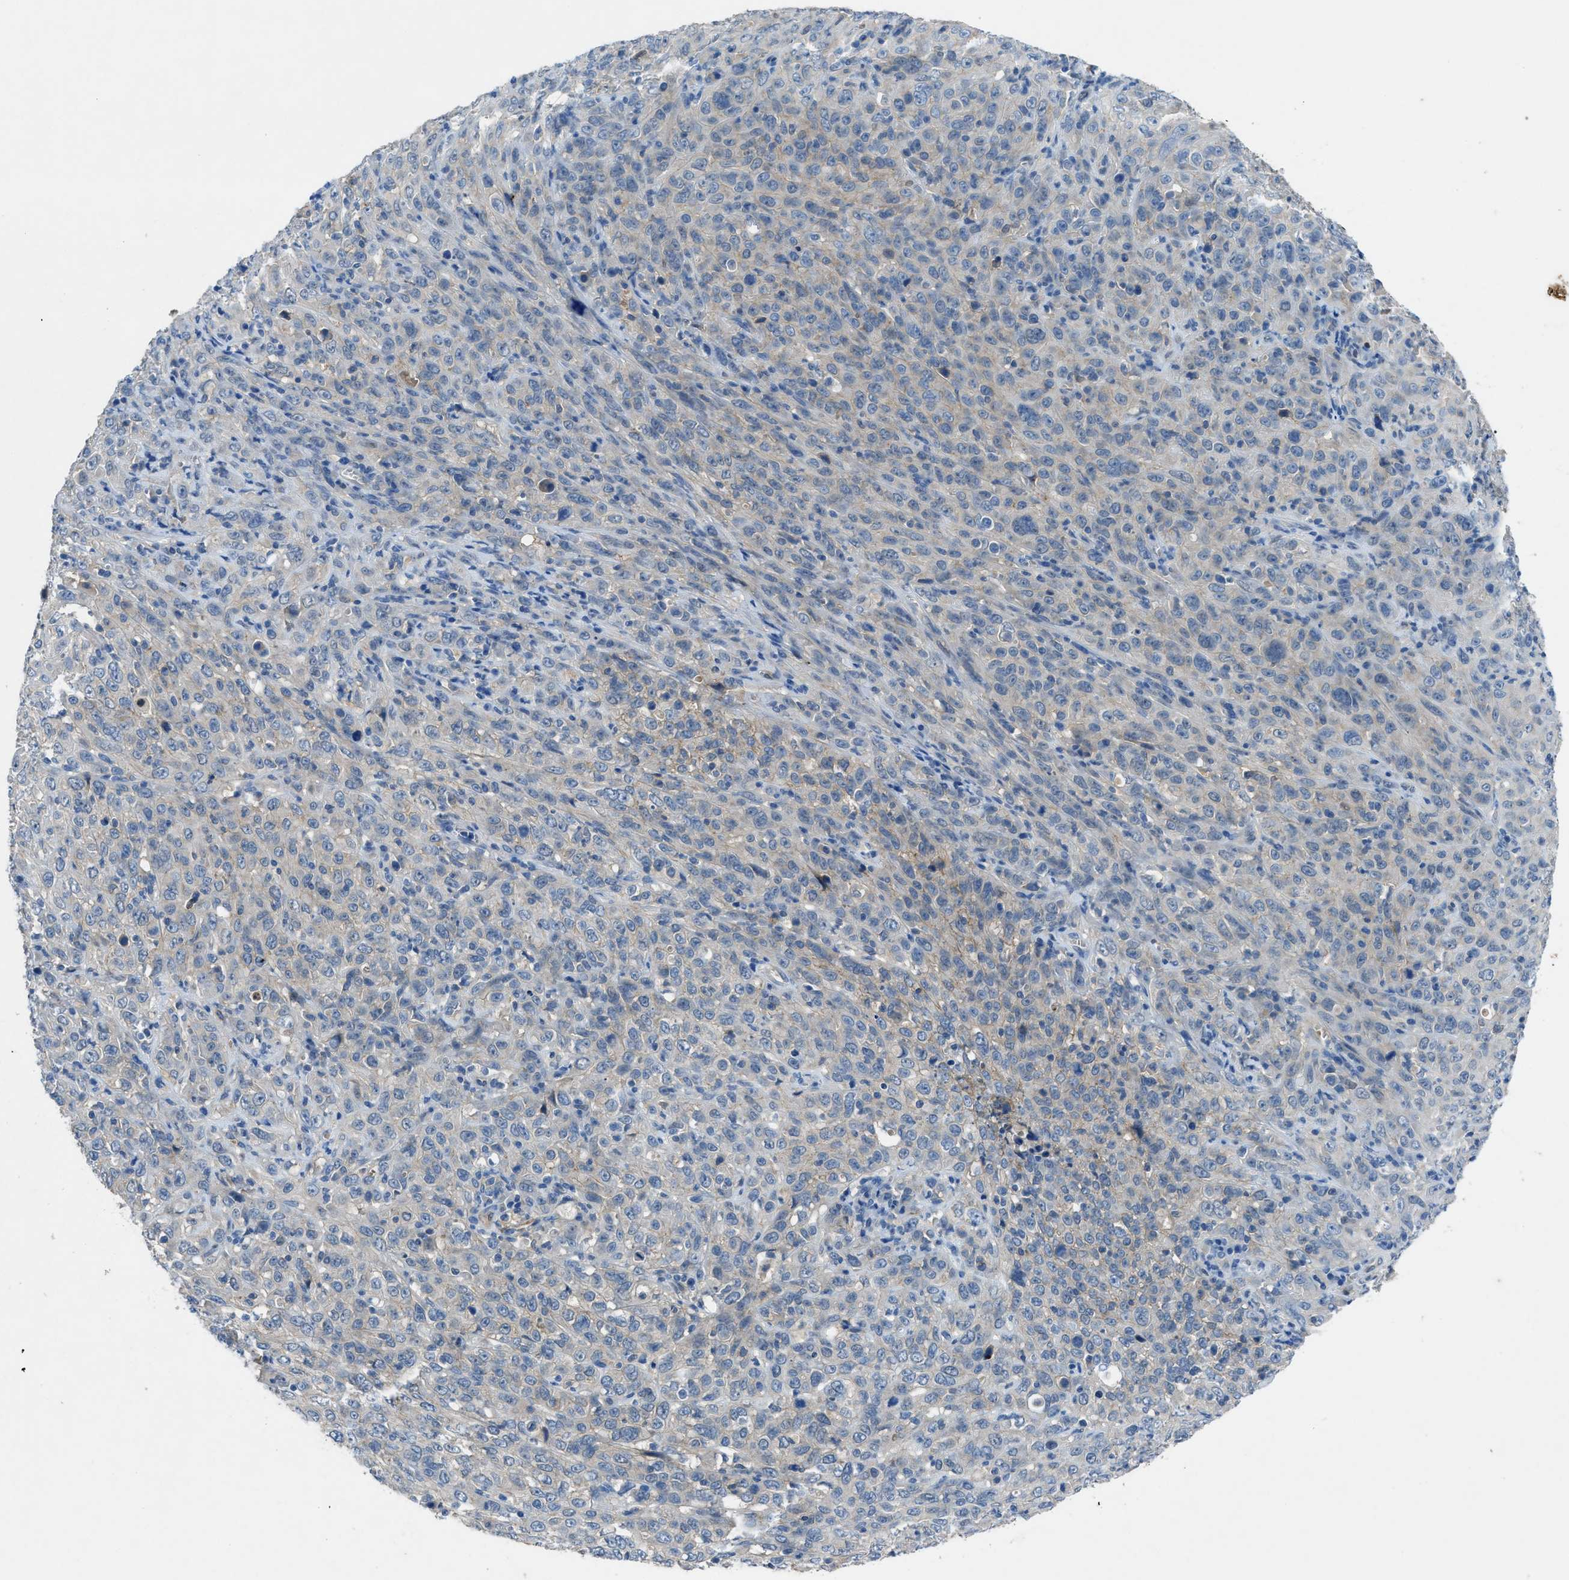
{"staining": {"intensity": "negative", "quantity": "none", "location": "none"}, "tissue": "cervical cancer", "cell_type": "Tumor cells", "image_type": "cancer", "snomed": [{"axis": "morphology", "description": "Squamous cell carcinoma, NOS"}, {"axis": "topography", "description": "Cervix"}], "caption": "Immunohistochemistry (IHC) histopathology image of neoplastic tissue: human cervical cancer stained with DAB reveals no significant protein positivity in tumor cells.", "gene": "PTGFRN", "patient": {"sex": "female", "age": 46}}